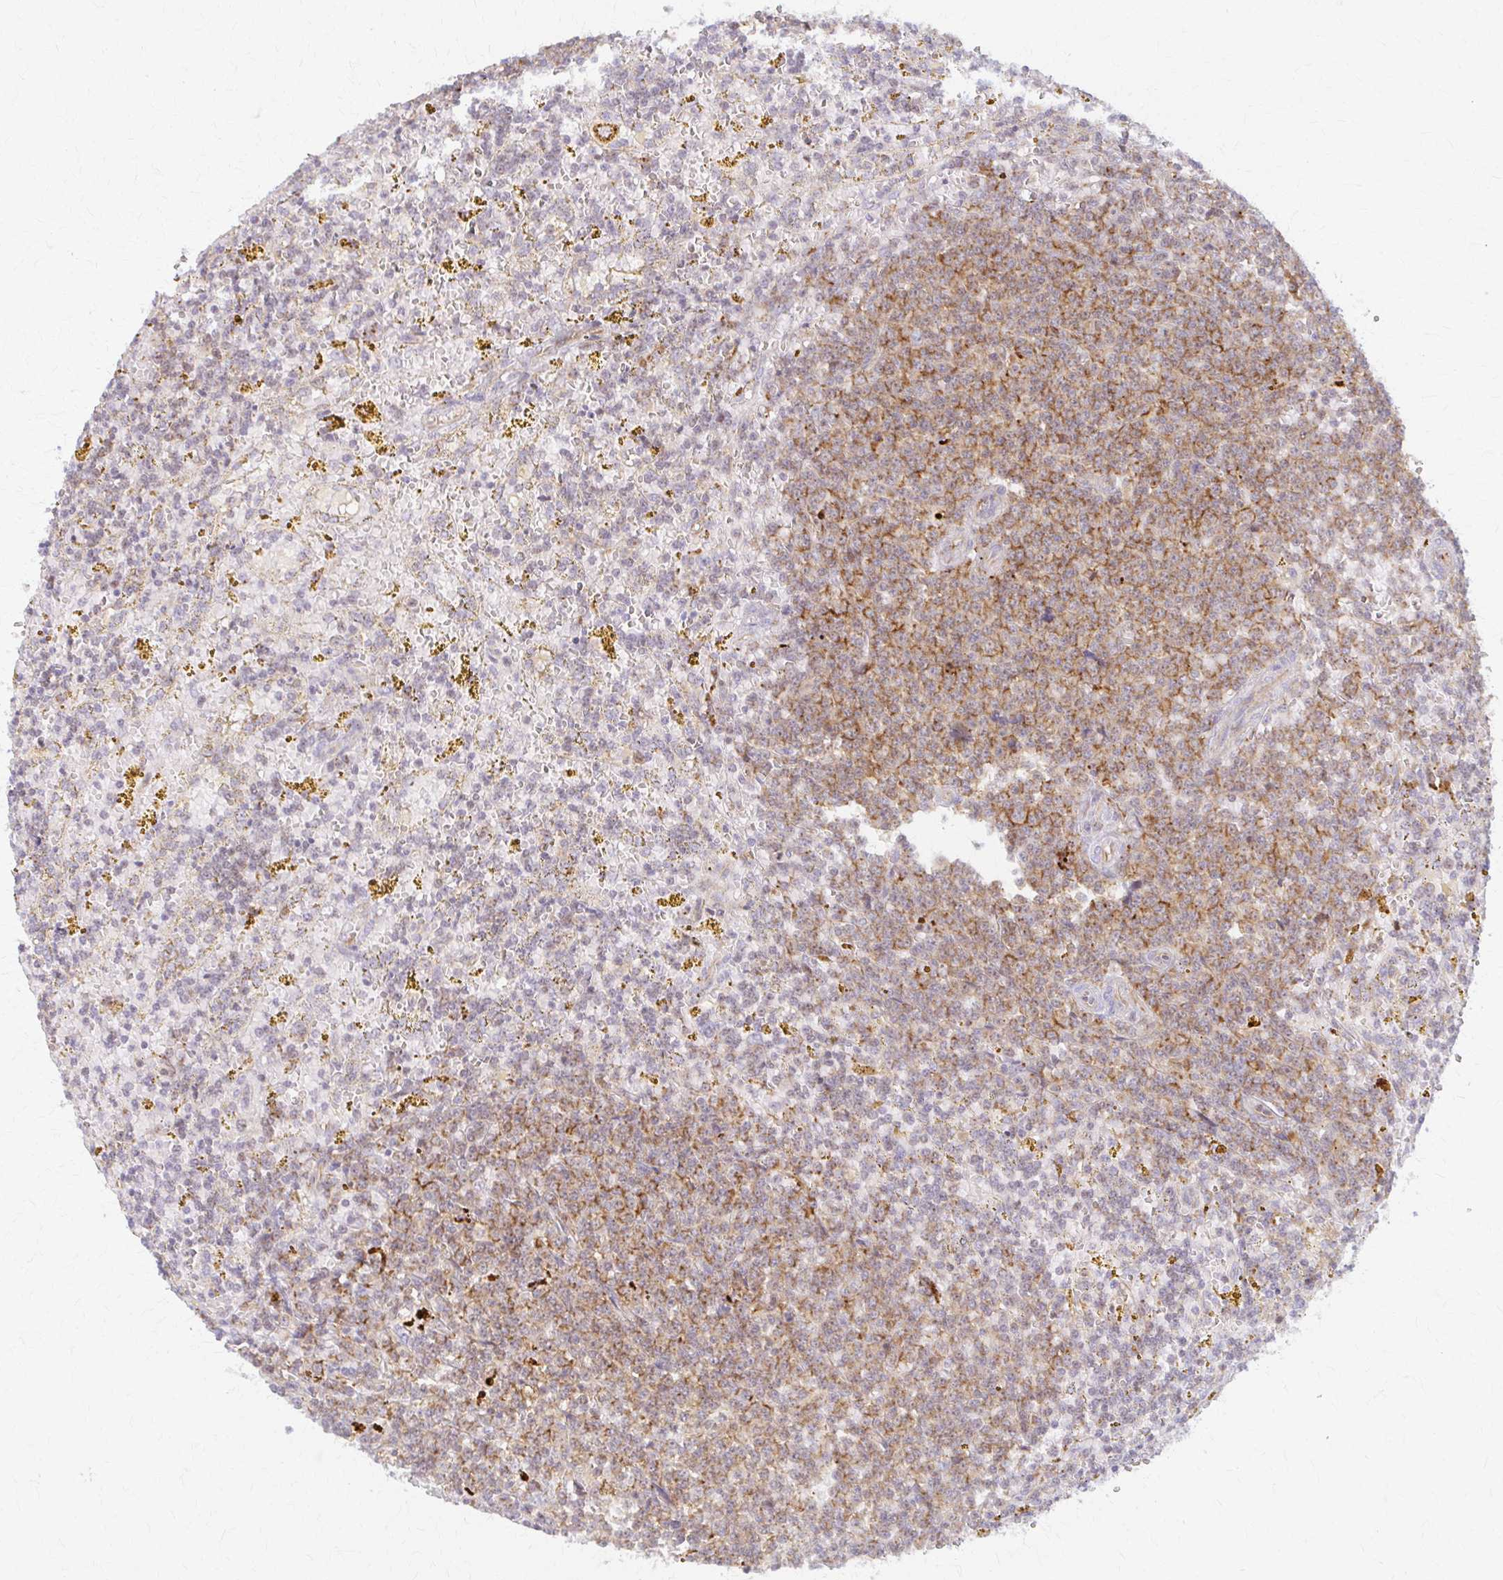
{"staining": {"intensity": "moderate", "quantity": "25%-75%", "location": "cytoplasmic/membranous"}, "tissue": "lymphoma", "cell_type": "Tumor cells", "image_type": "cancer", "snomed": [{"axis": "morphology", "description": "Malignant lymphoma, non-Hodgkin's type, Low grade"}, {"axis": "topography", "description": "Spleen"}, {"axis": "topography", "description": "Lymph node"}], "caption": "Tumor cells demonstrate medium levels of moderate cytoplasmic/membranous positivity in approximately 25%-75% of cells in human lymphoma.", "gene": "ARHGAP35", "patient": {"sex": "female", "age": 66}}